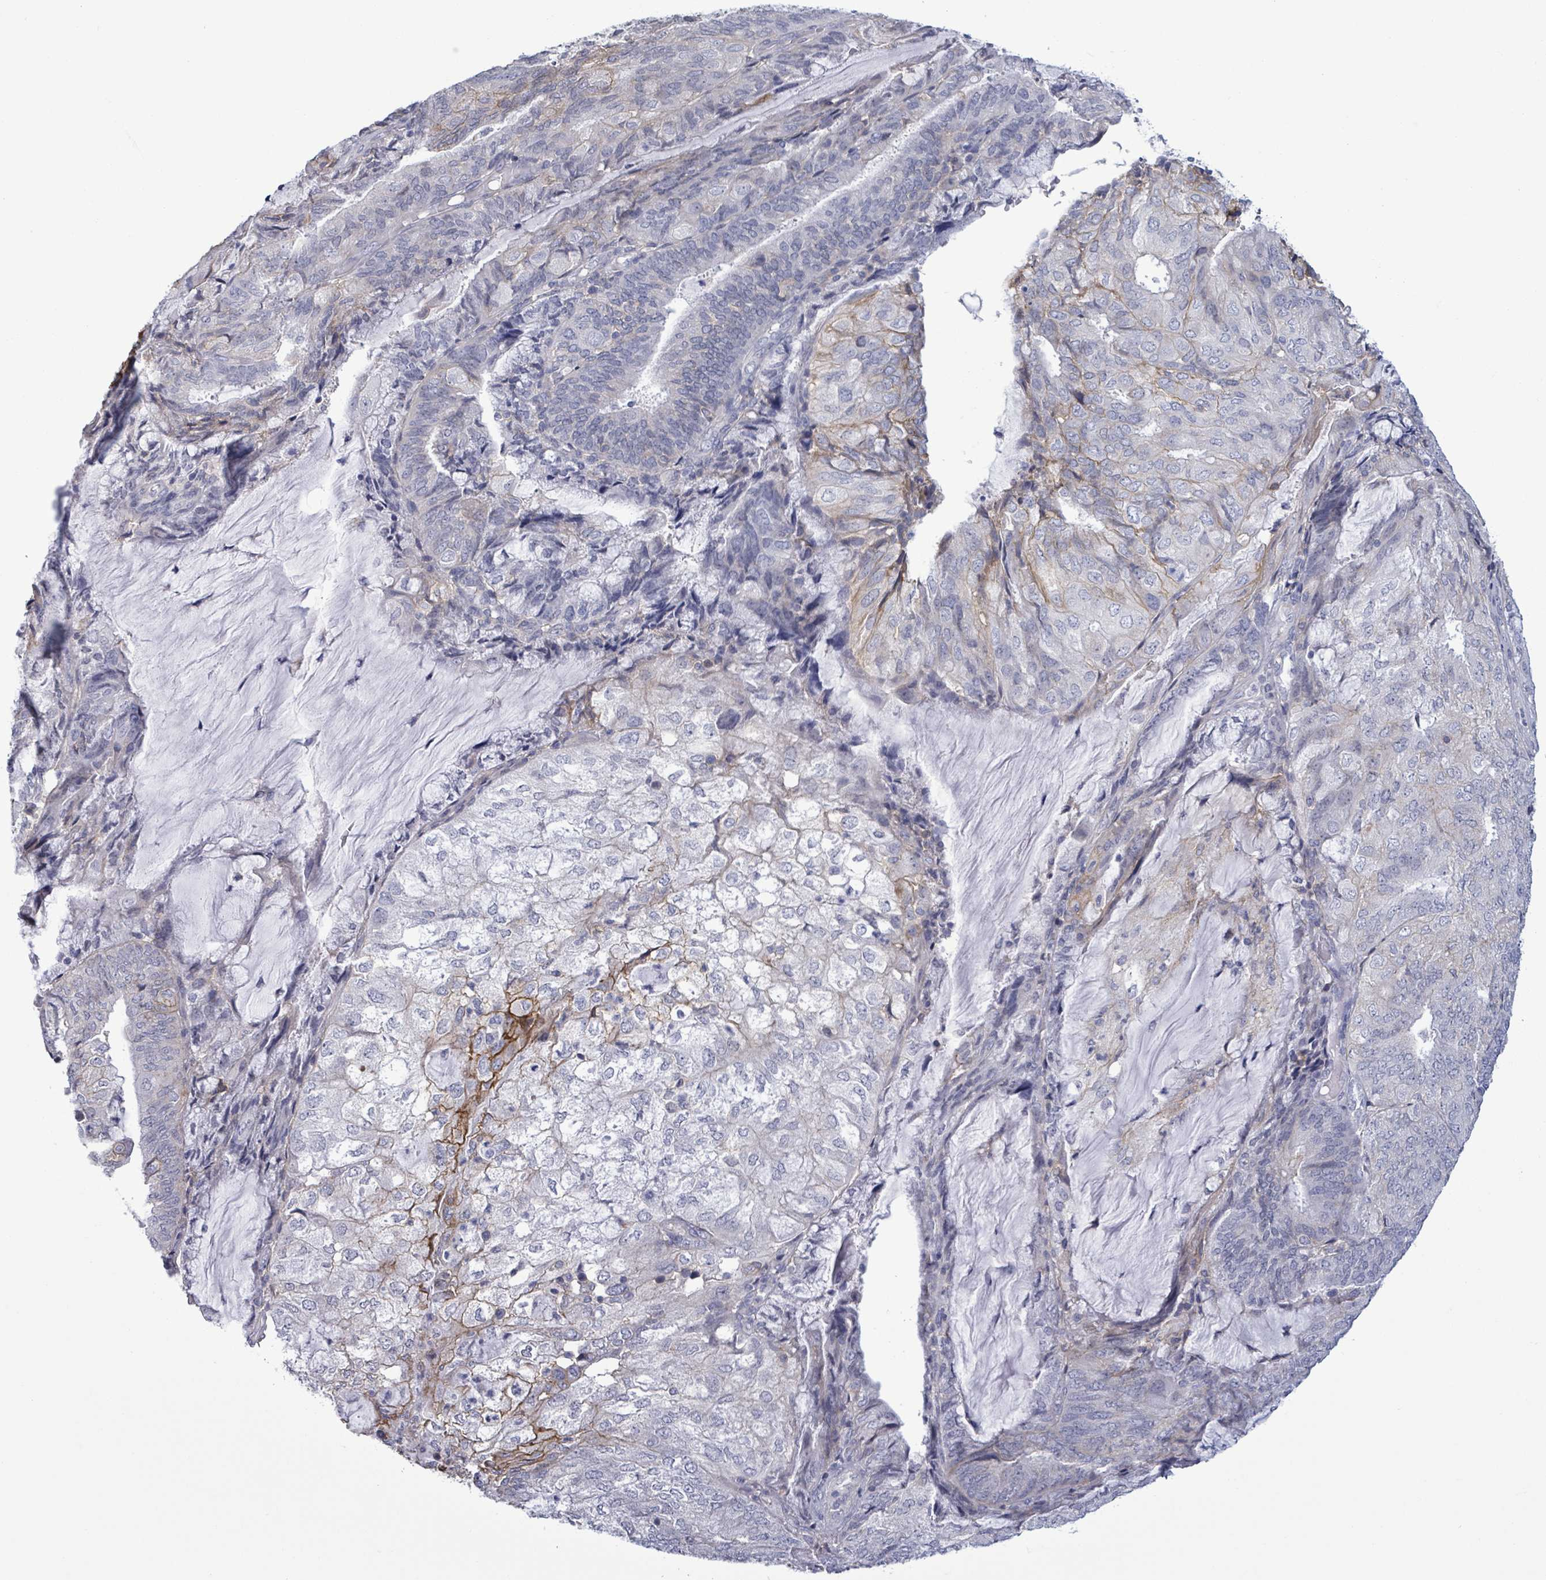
{"staining": {"intensity": "moderate", "quantity": "<25%", "location": "cytoplasmic/membranous"}, "tissue": "endometrial cancer", "cell_type": "Tumor cells", "image_type": "cancer", "snomed": [{"axis": "morphology", "description": "Adenocarcinoma, NOS"}, {"axis": "topography", "description": "Endometrium"}], "caption": "This image exhibits endometrial cancer stained with immunohistochemistry to label a protein in brown. The cytoplasmic/membranous of tumor cells show moderate positivity for the protein. Nuclei are counter-stained blue.", "gene": "BSG", "patient": {"sex": "female", "age": 81}}